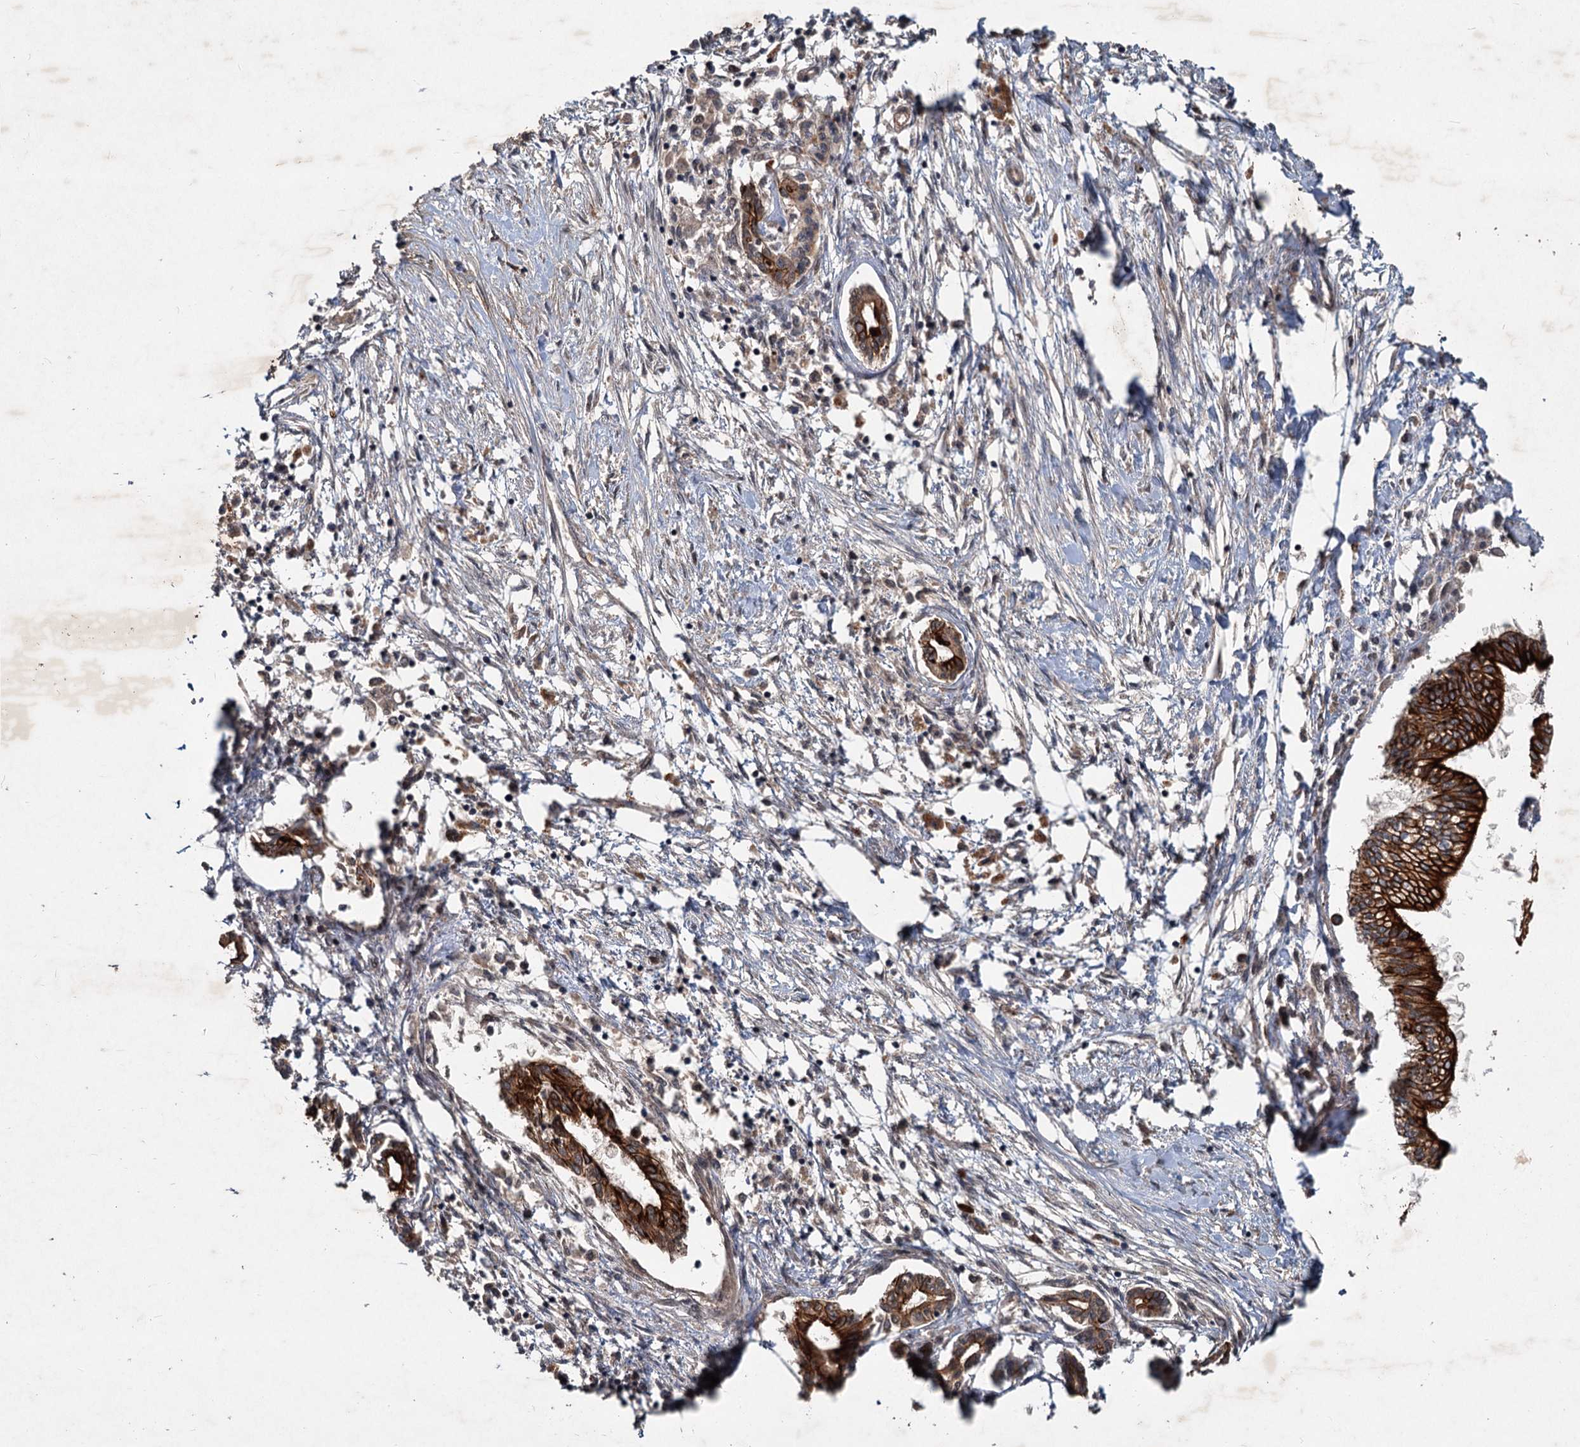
{"staining": {"intensity": "strong", "quantity": ">75%", "location": "cytoplasmic/membranous"}, "tissue": "pancreatic cancer", "cell_type": "Tumor cells", "image_type": "cancer", "snomed": [{"axis": "morphology", "description": "Adenocarcinoma, NOS"}, {"axis": "topography", "description": "Pancreas"}], "caption": "Pancreatic cancer (adenocarcinoma) stained for a protein exhibits strong cytoplasmic/membranous positivity in tumor cells. (brown staining indicates protein expression, while blue staining denotes nuclei).", "gene": "RITA1", "patient": {"sex": "female", "age": 50}}